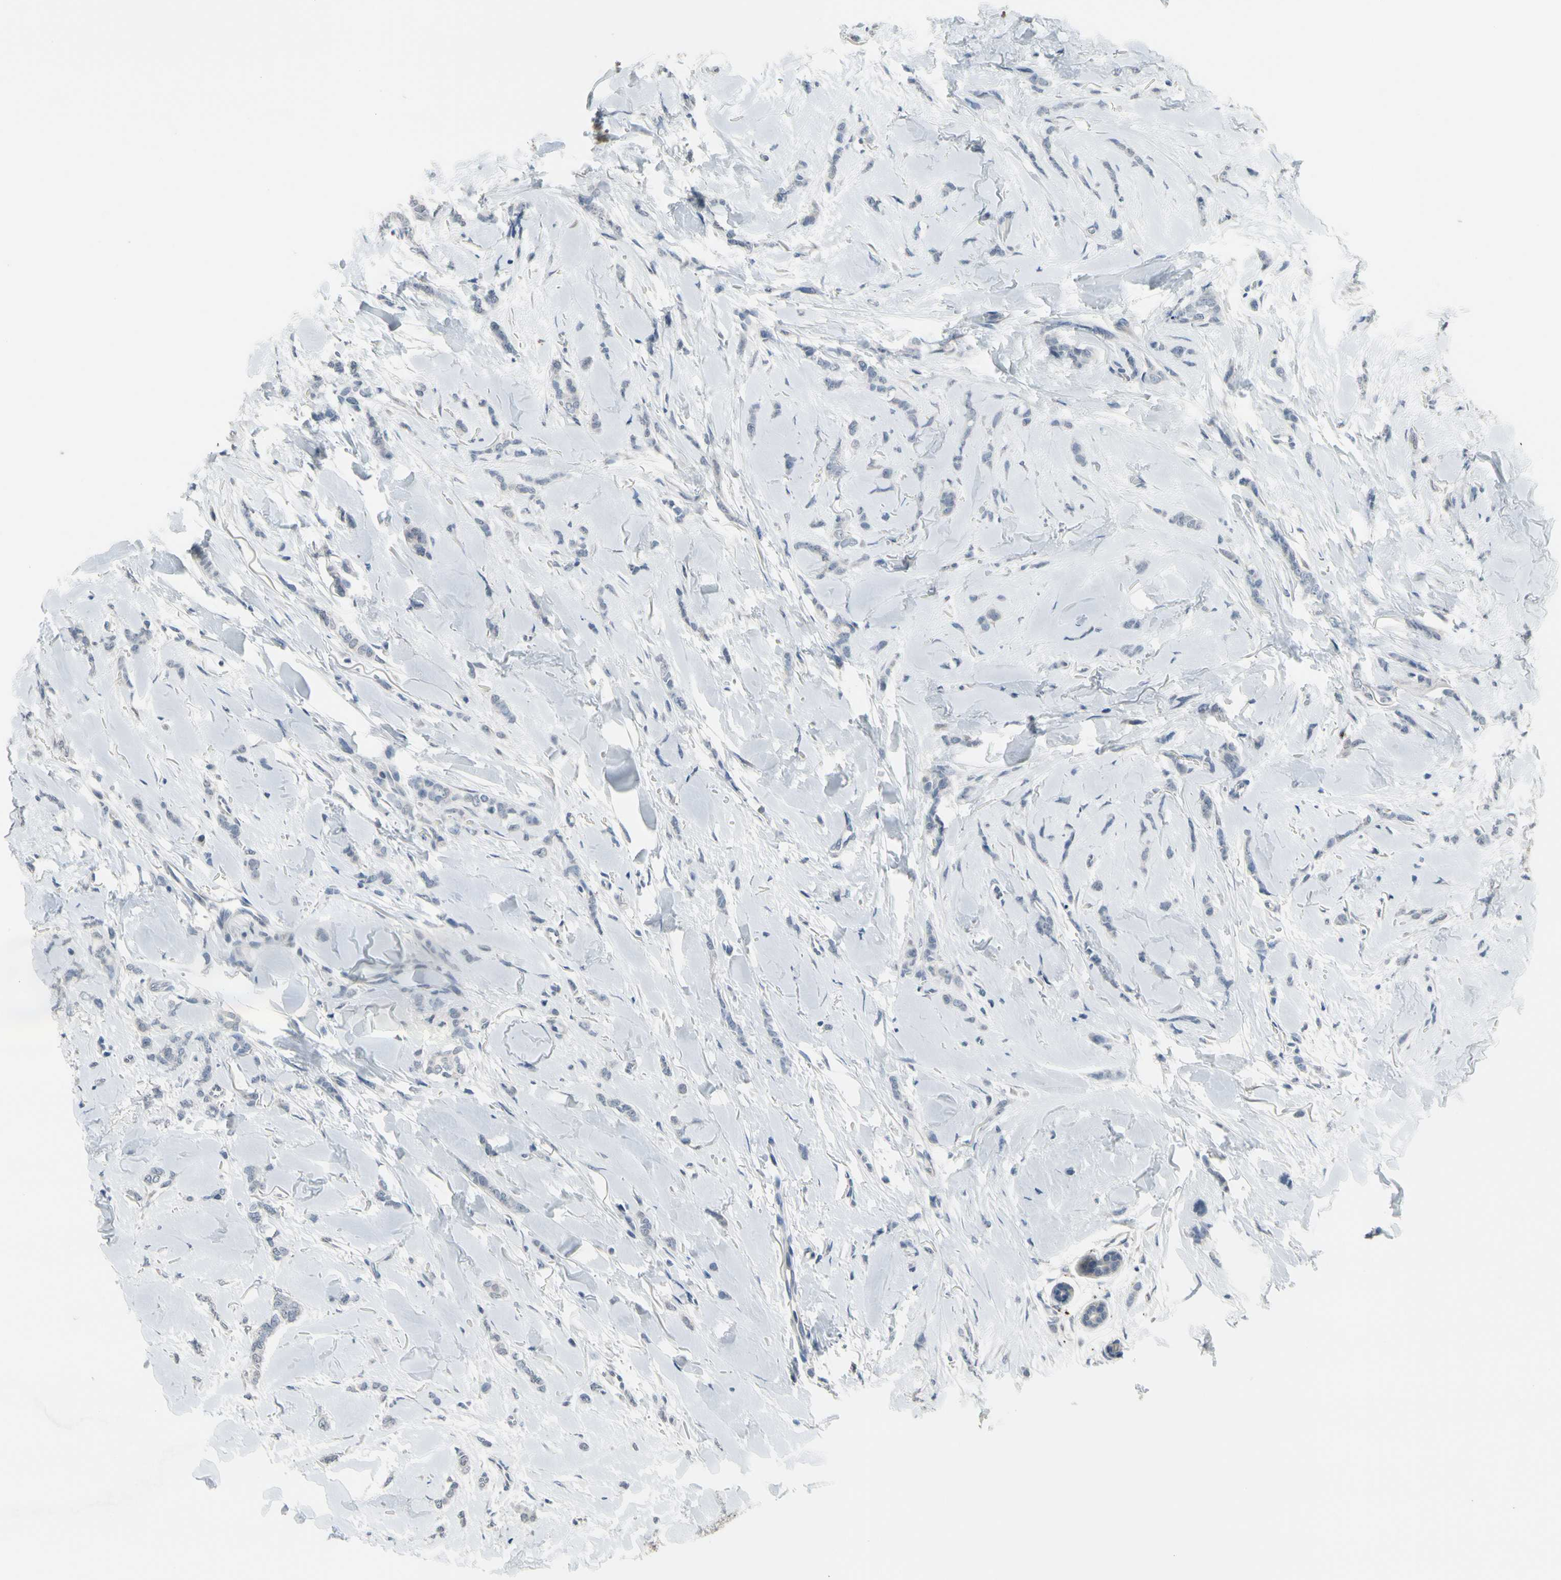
{"staining": {"intensity": "negative", "quantity": "none", "location": "none"}, "tissue": "breast cancer", "cell_type": "Tumor cells", "image_type": "cancer", "snomed": [{"axis": "morphology", "description": "Lobular carcinoma"}, {"axis": "topography", "description": "Skin"}, {"axis": "topography", "description": "Breast"}], "caption": "IHC histopathology image of human lobular carcinoma (breast) stained for a protein (brown), which reveals no expression in tumor cells. (DAB immunohistochemistry (IHC), high magnification).", "gene": "SV2A", "patient": {"sex": "female", "age": 46}}